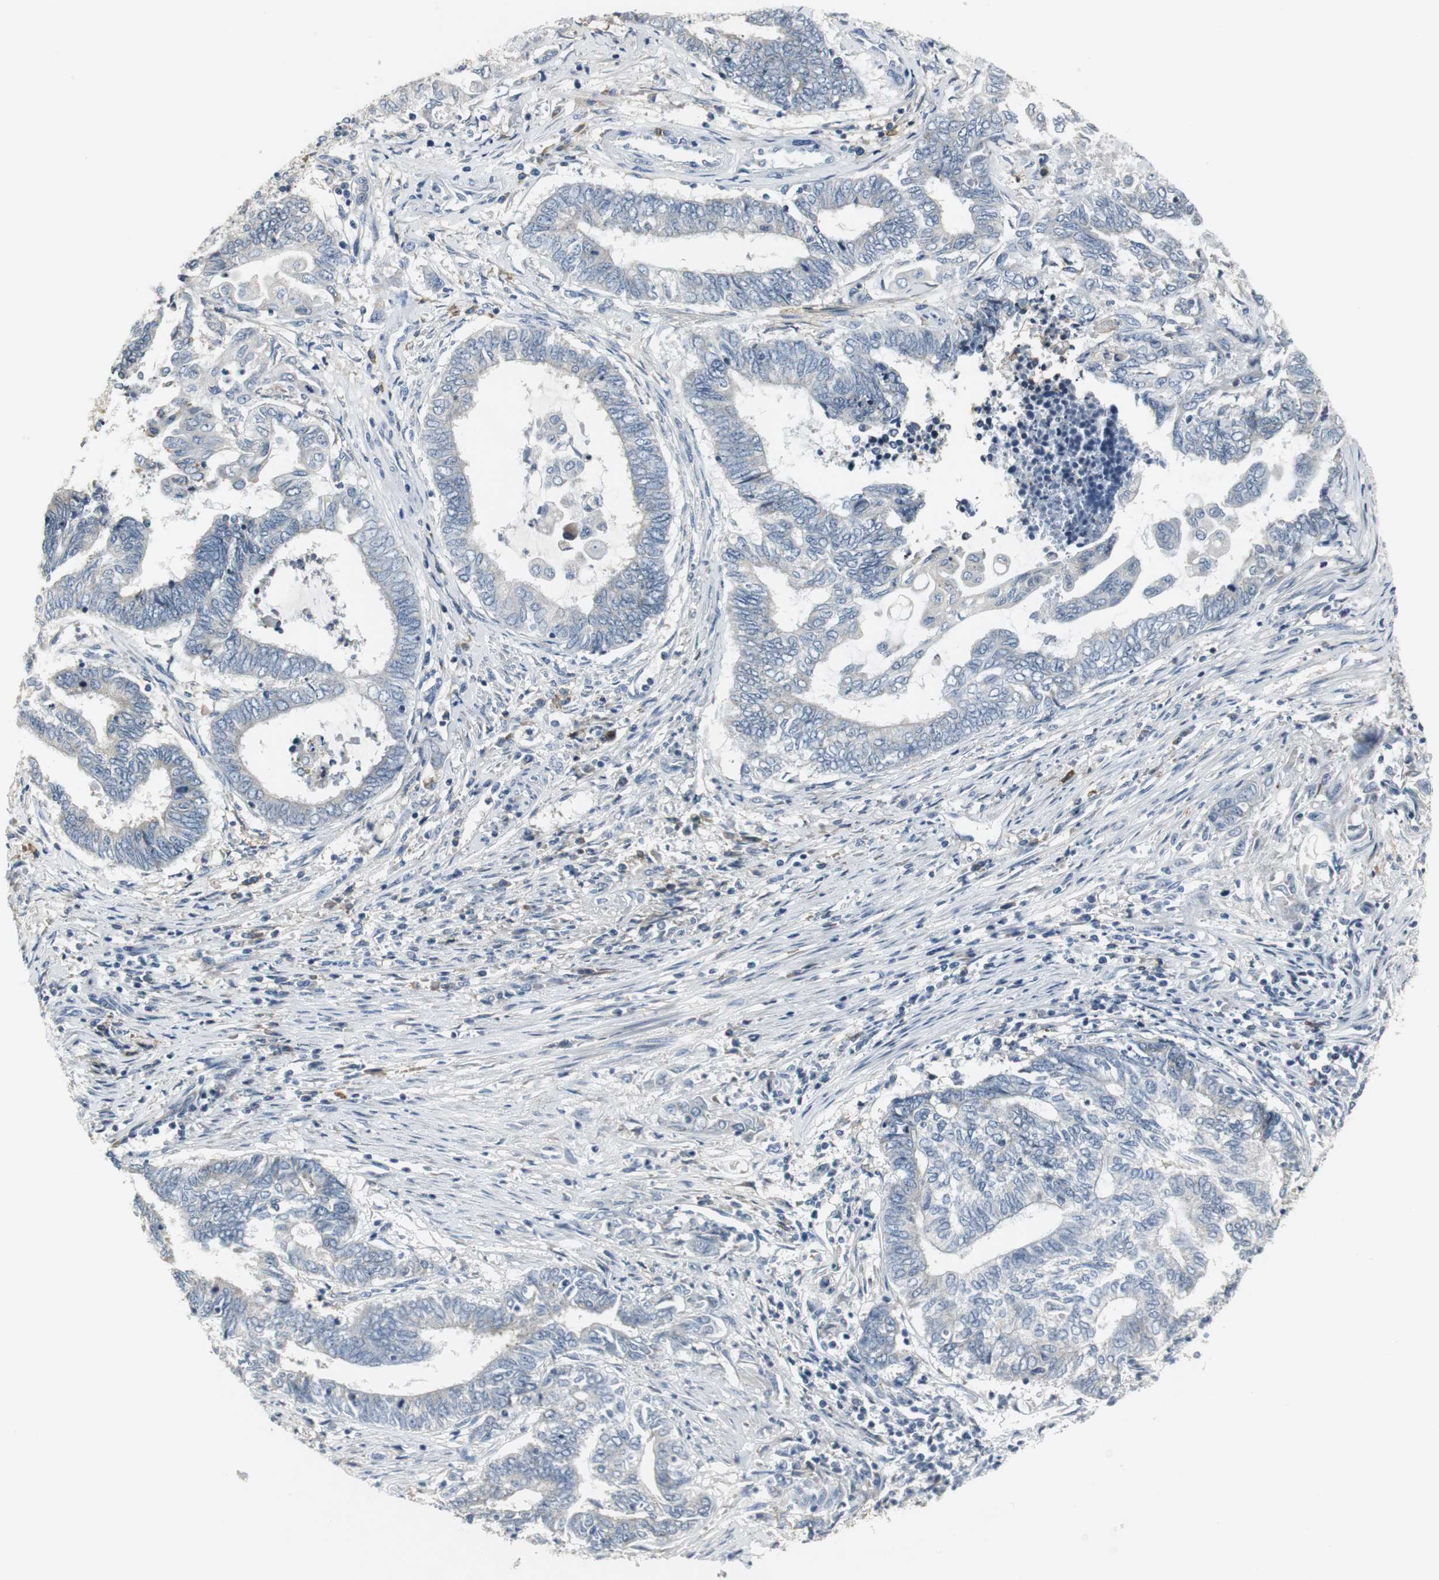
{"staining": {"intensity": "negative", "quantity": "none", "location": "none"}, "tissue": "endometrial cancer", "cell_type": "Tumor cells", "image_type": "cancer", "snomed": [{"axis": "morphology", "description": "Adenocarcinoma, NOS"}, {"axis": "topography", "description": "Uterus"}, {"axis": "topography", "description": "Endometrium"}], "caption": "This is an immunohistochemistry image of endometrial adenocarcinoma. There is no expression in tumor cells.", "gene": "SLC2A5", "patient": {"sex": "female", "age": 70}}